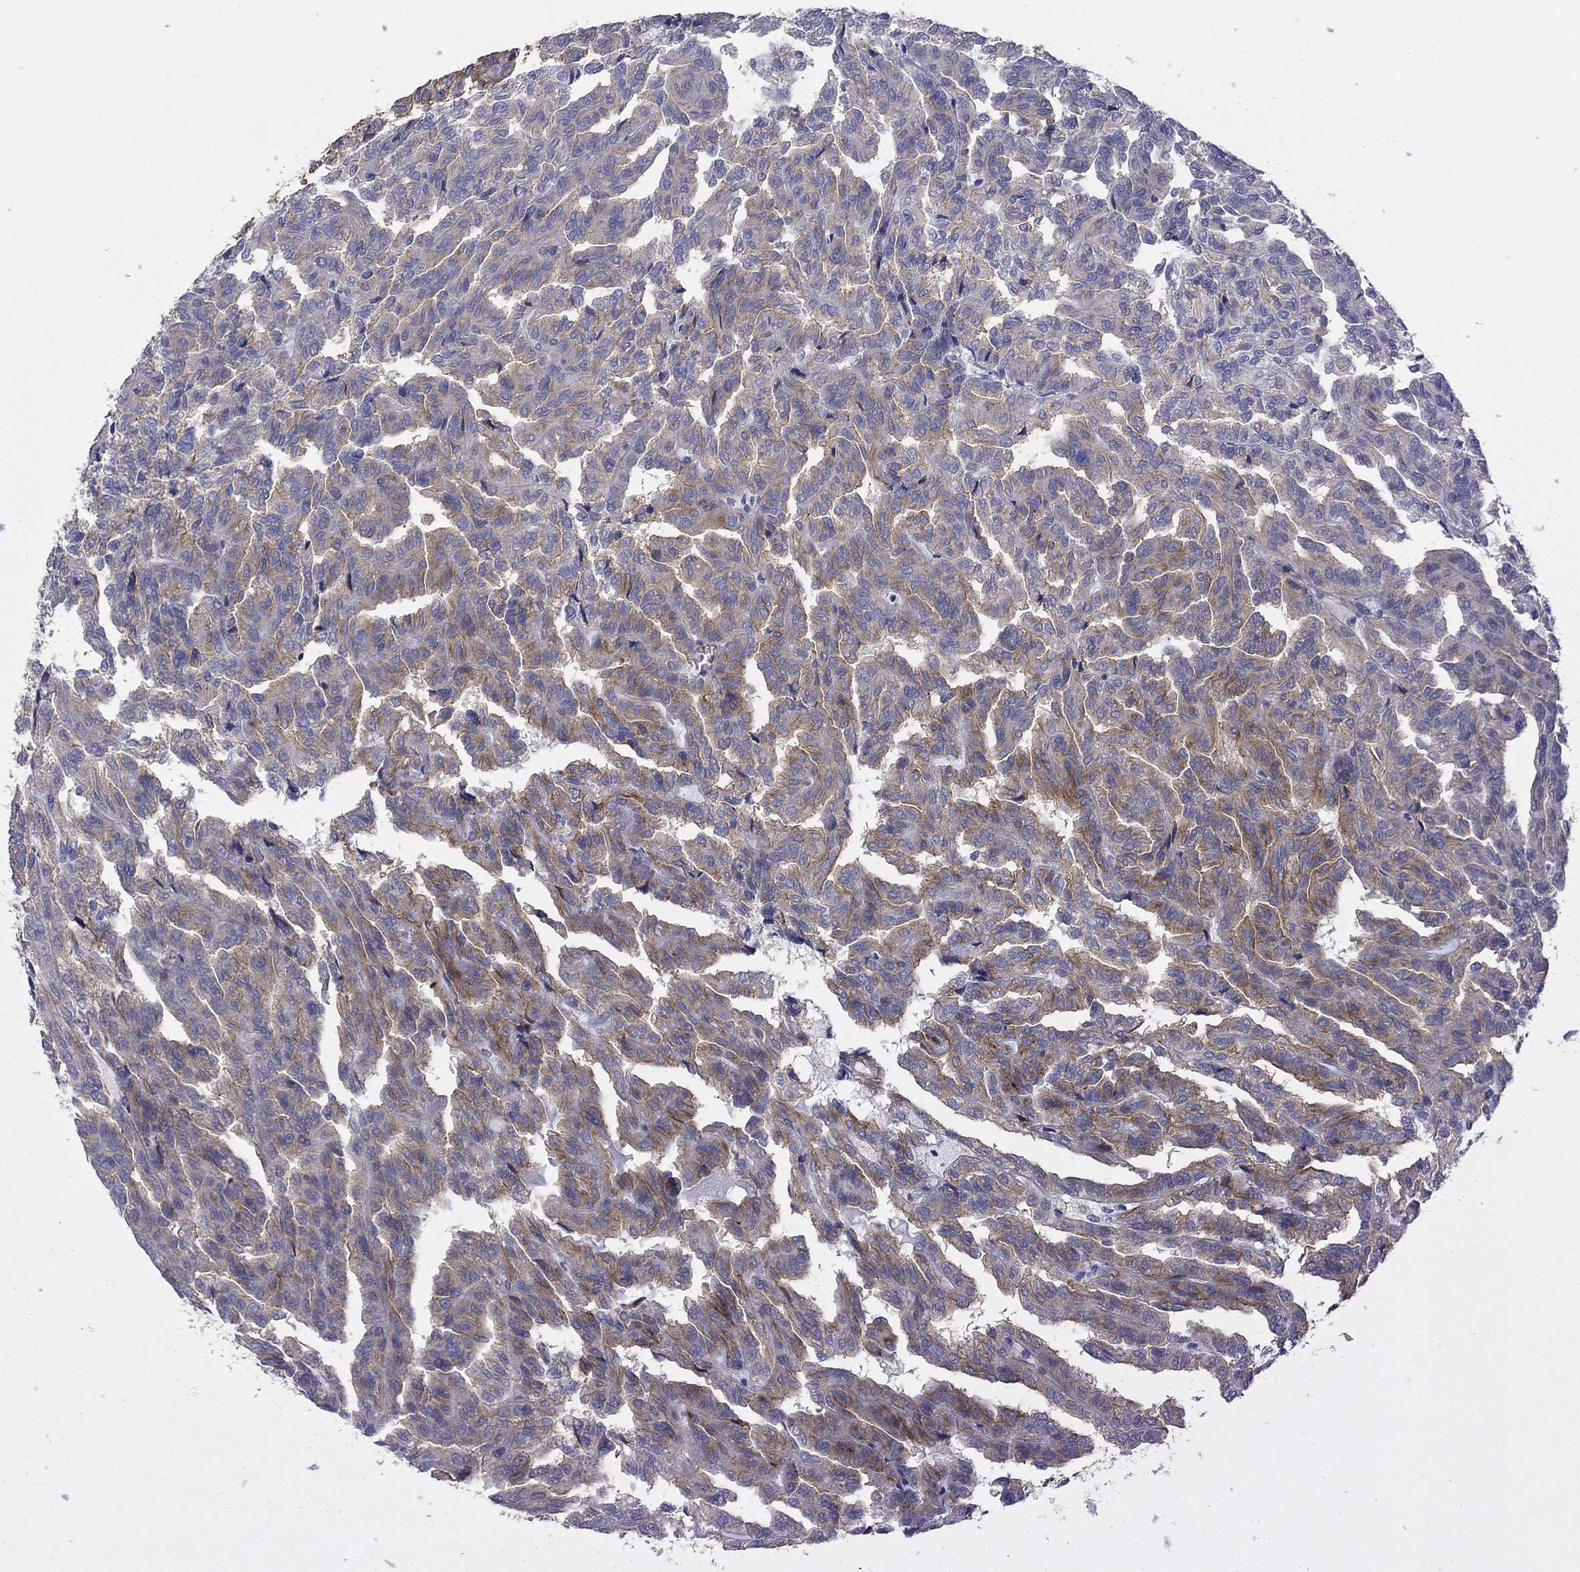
{"staining": {"intensity": "moderate", "quantity": "25%-75%", "location": "cytoplasmic/membranous"}, "tissue": "renal cancer", "cell_type": "Tumor cells", "image_type": "cancer", "snomed": [{"axis": "morphology", "description": "Adenocarcinoma, NOS"}, {"axis": "topography", "description": "Kidney"}], "caption": "Adenocarcinoma (renal) stained with immunohistochemistry (IHC) shows moderate cytoplasmic/membranous staining in about 25%-75% of tumor cells.", "gene": "TPRN", "patient": {"sex": "male", "age": 79}}